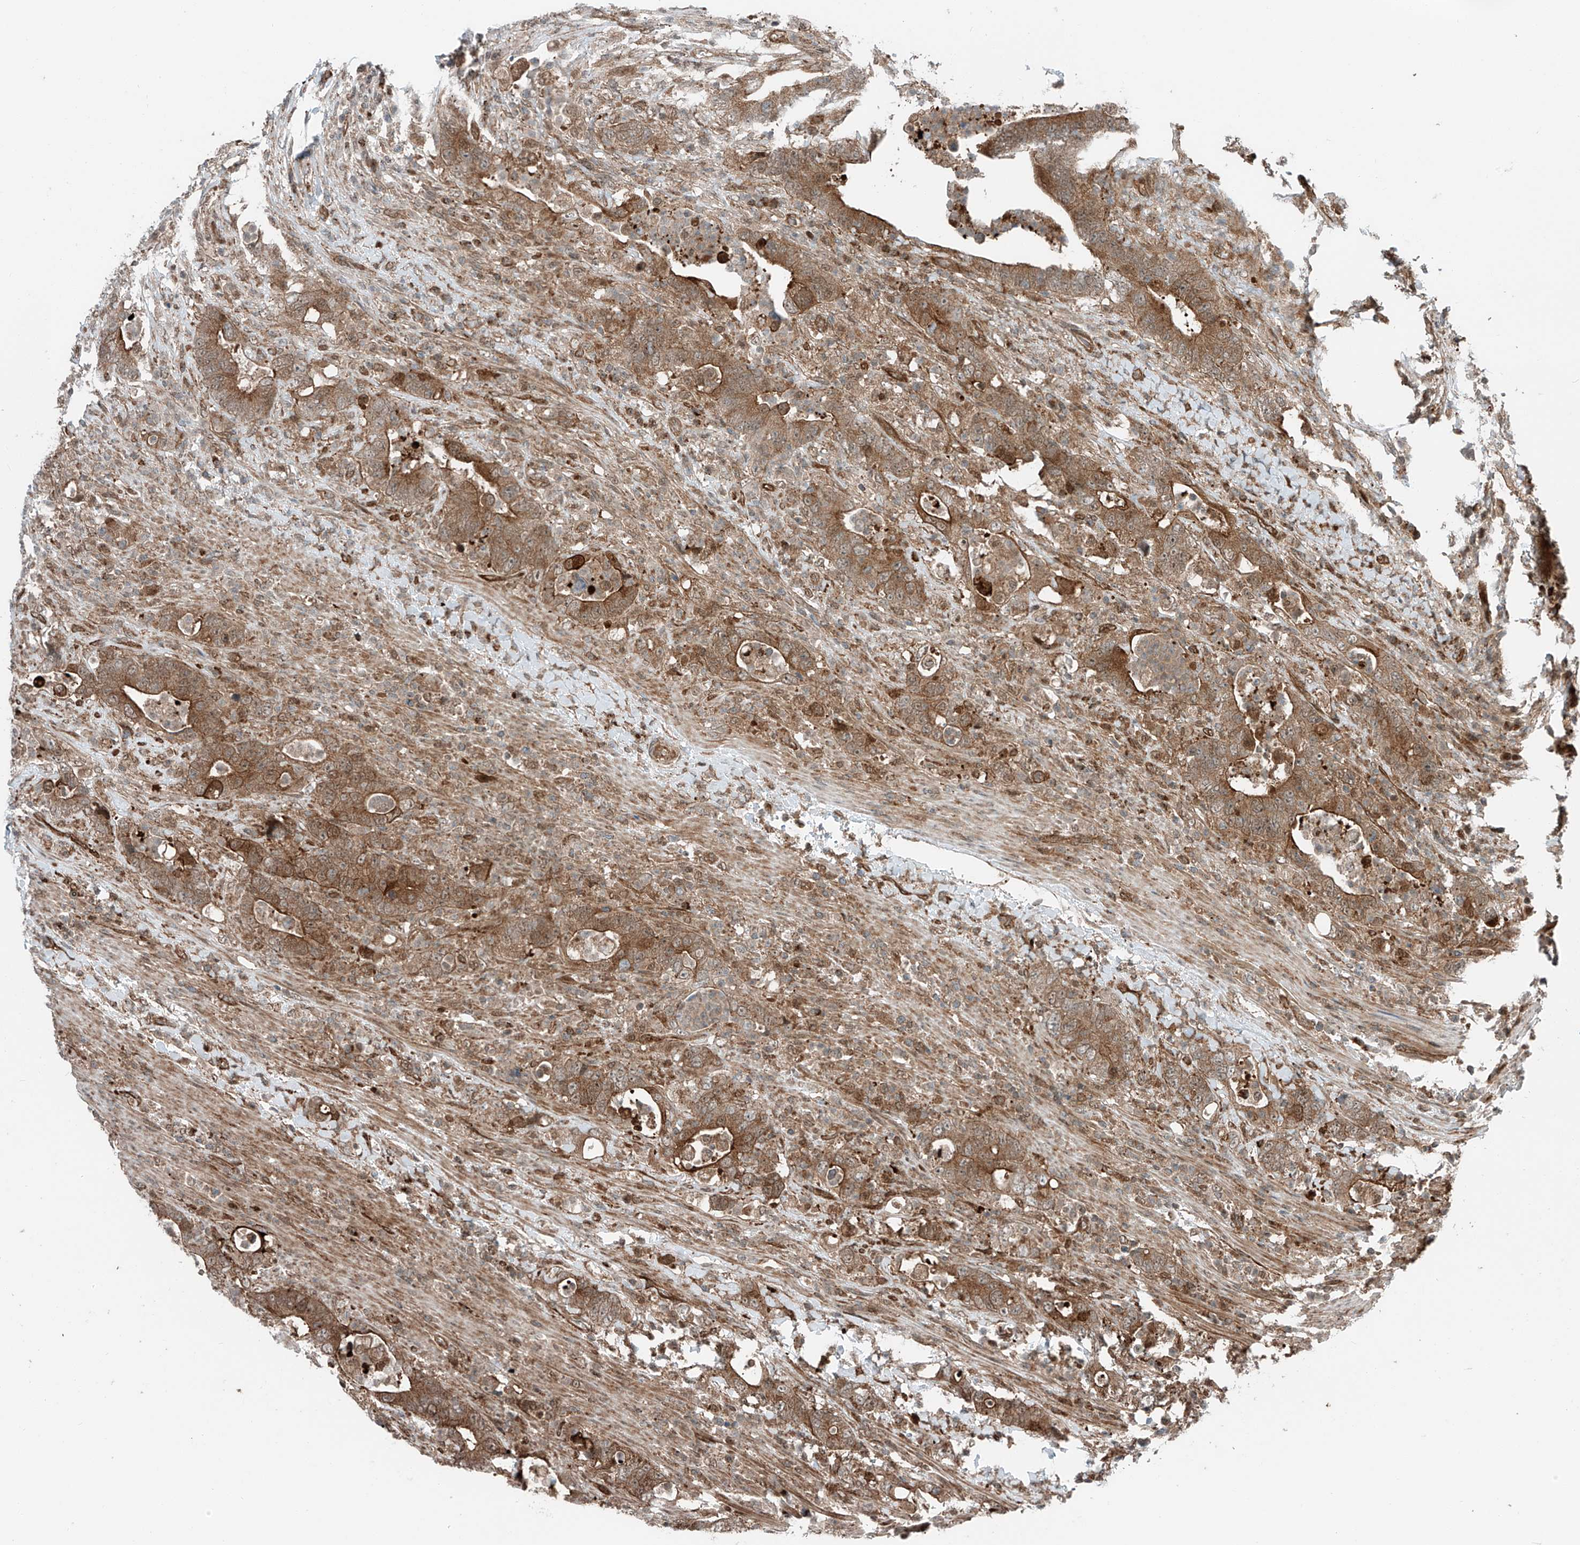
{"staining": {"intensity": "strong", "quantity": ">75%", "location": "cytoplasmic/membranous"}, "tissue": "colorectal cancer", "cell_type": "Tumor cells", "image_type": "cancer", "snomed": [{"axis": "morphology", "description": "Adenocarcinoma, NOS"}, {"axis": "topography", "description": "Colon"}], "caption": "Immunohistochemistry (IHC) image of neoplastic tissue: adenocarcinoma (colorectal) stained using IHC shows high levels of strong protein expression localized specifically in the cytoplasmic/membranous of tumor cells, appearing as a cytoplasmic/membranous brown color.", "gene": "USP48", "patient": {"sex": "female", "age": 75}}